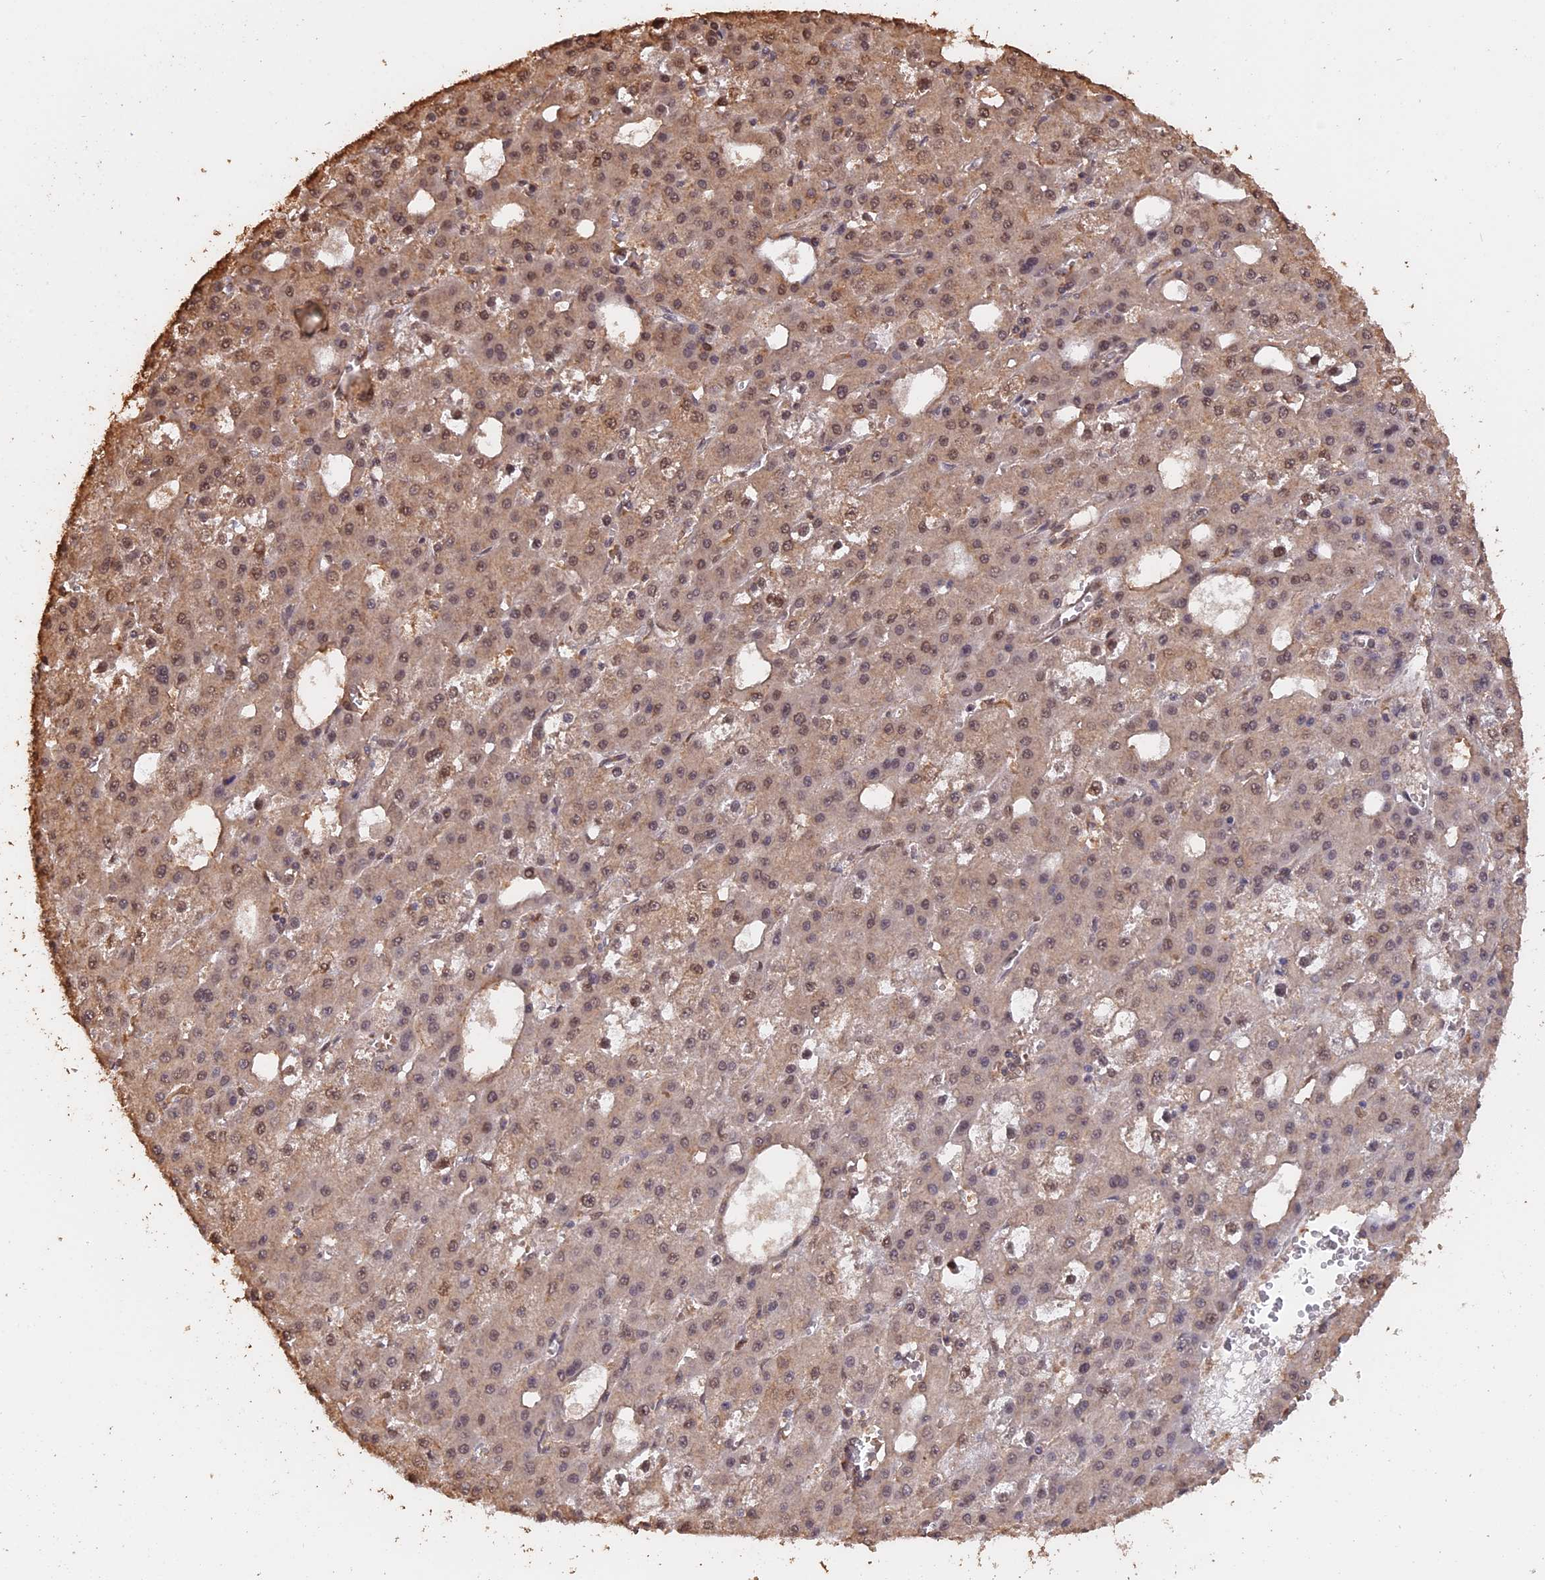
{"staining": {"intensity": "moderate", "quantity": ">75%", "location": "cytoplasmic/membranous,nuclear"}, "tissue": "liver cancer", "cell_type": "Tumor cells", "image_type": "cancer", "snomed": [{"axis": "morphology", "description": "Carcinoma, Hepatocellular, NOS"}, {"axis": "topography", "description": "Liver"}], "caption": "The photomicrograph exhibits staining of liver cancer (hepatocellular carcinoma), revealing moderate cytoplasmic/membranous and nuclear protein positivity (brown color) within tumor cells. The protein is stained brown, and the nuclei are stained in blue (DAB (3,3'-diaminobenzidine) IHC with brightfield microscopy, high magnification).", "gene": "PSMC6", "patient": {"sex": "male", "age": 47}}